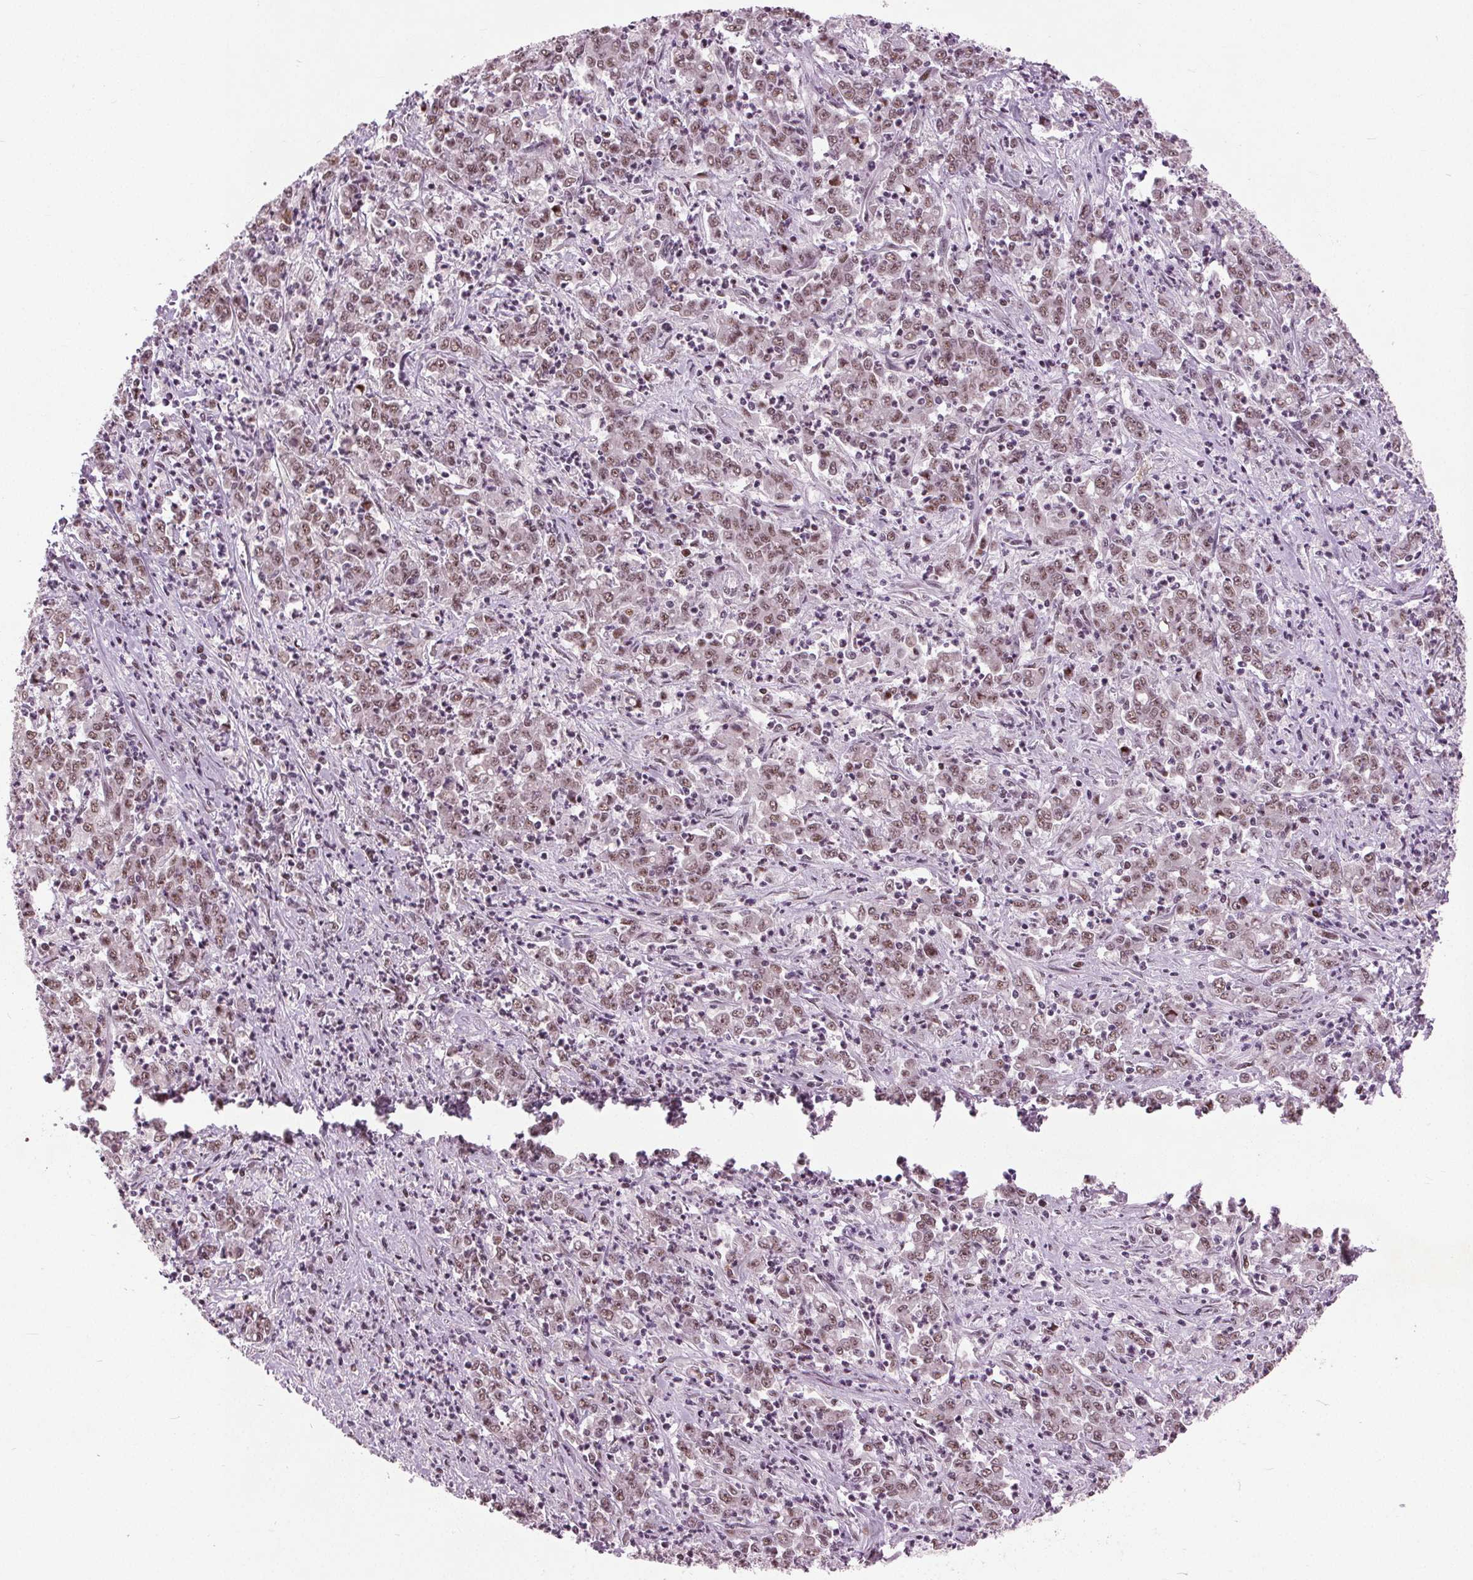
{"staining": {"intensity": "moderate", "quantity": ">75%", "location": "nuclear"}, "tissue": "stomach cancer", "cell_type": "Tumor cells", "image_type": "cancer", "snomed": [{"axis": "morphology", "description": "Adenocarcinoma, NOS"}, {"axis": "topography", "description": "Stomach, lower"}], "caption": "DAB immunohistochemical staining of human stomach cancer (adenocarcinoma) reveals moderate nuclear protein staining in about >75% of tumor cells. (DAB IHC with brightfield microscopy, high magnification).", "gene": "TTC34", "patient": {"sex": "female", "age": 71}}